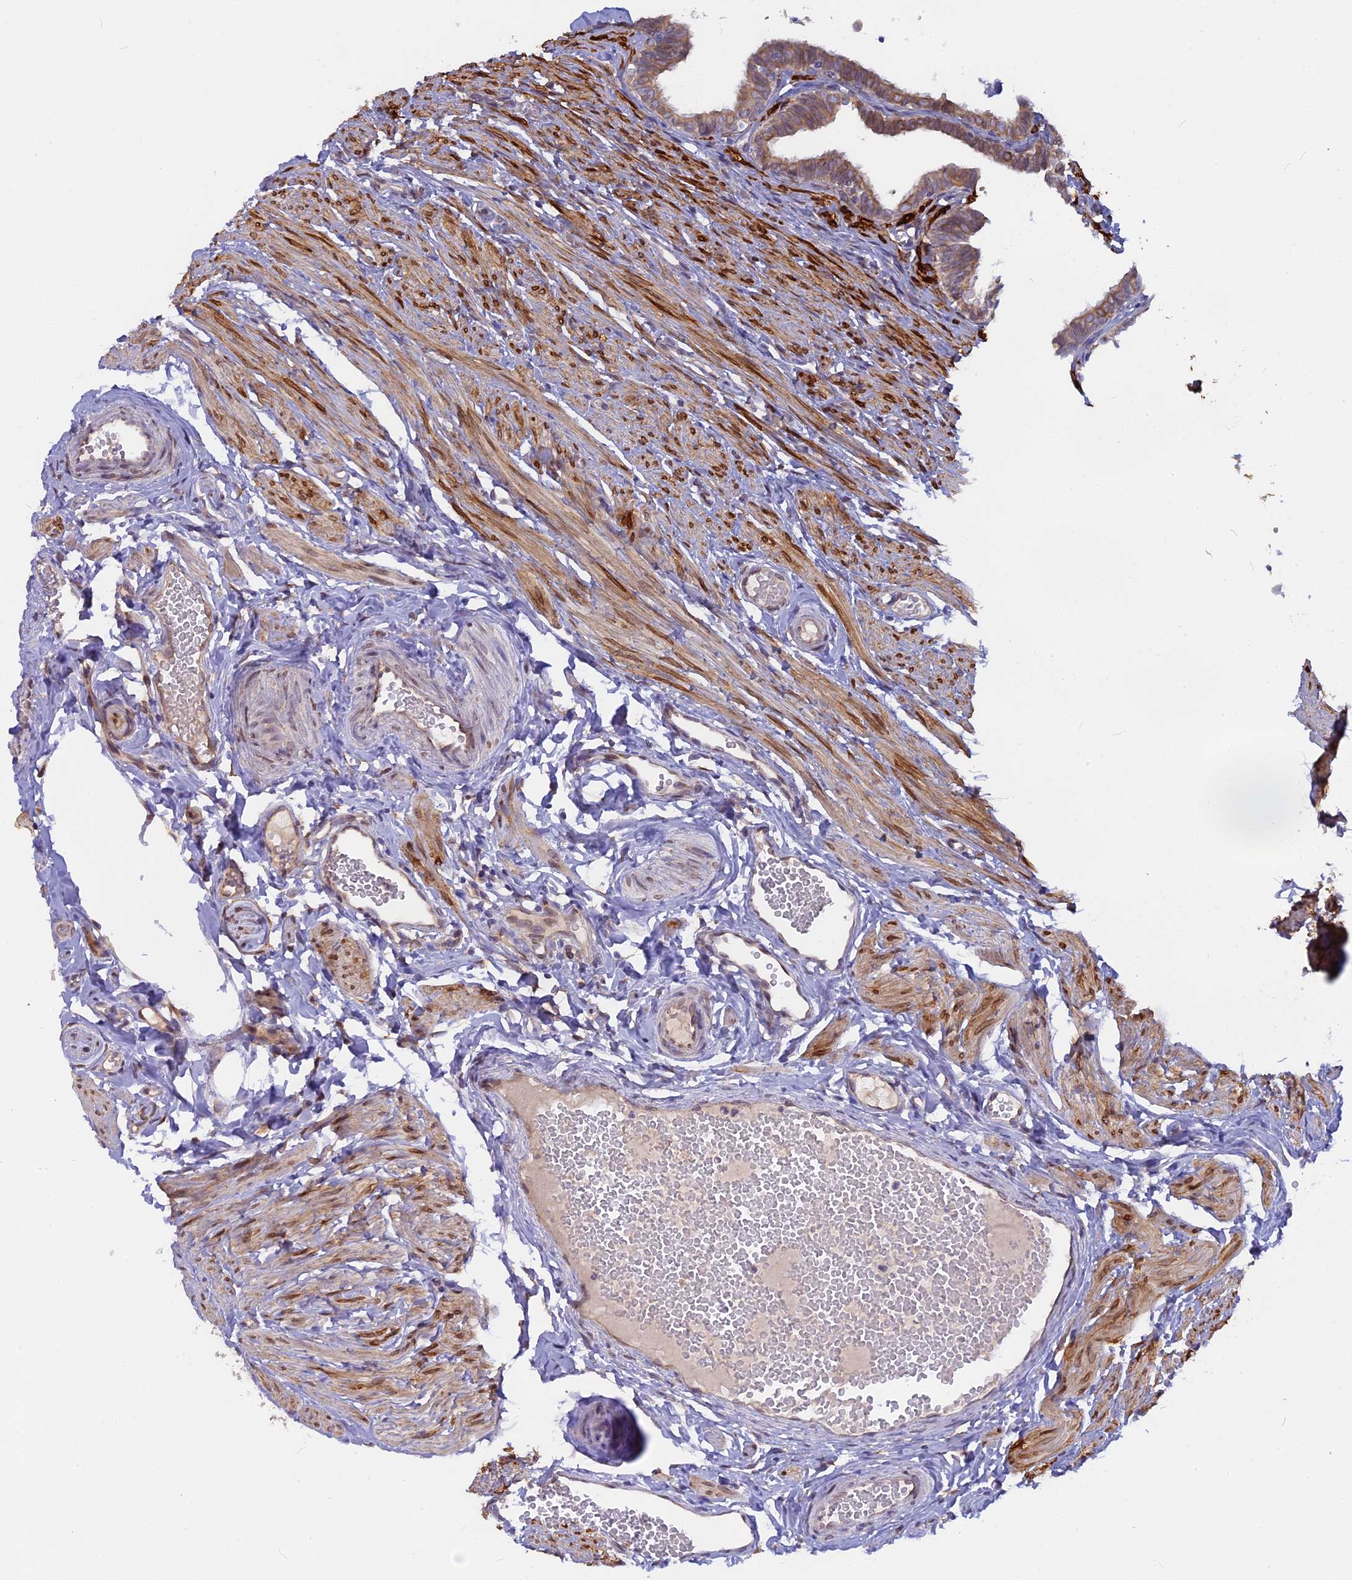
{"staining": {"intensity": "moderate", "quantity": ">75%", "location": "cytoplasmic/membranous"}, "tissue": "fallopian tube", "cell_type": "Glandular cells", "image_type": "normal", "snomed": [{"axis": "morphology", "description": "Normal tissue, NOS"}, {"axis": "topography", "description": "Fallopian tube"}, {"axis": "topography", "description": "Ovary"}], "caption": "Protein analysis of benign fallopian tube reveals moderate cytoplasmic/membranous positivity in about >75% of glandular cells.", "gene": "TLCD1", "patient": {"sex": "female", "age": 23}}